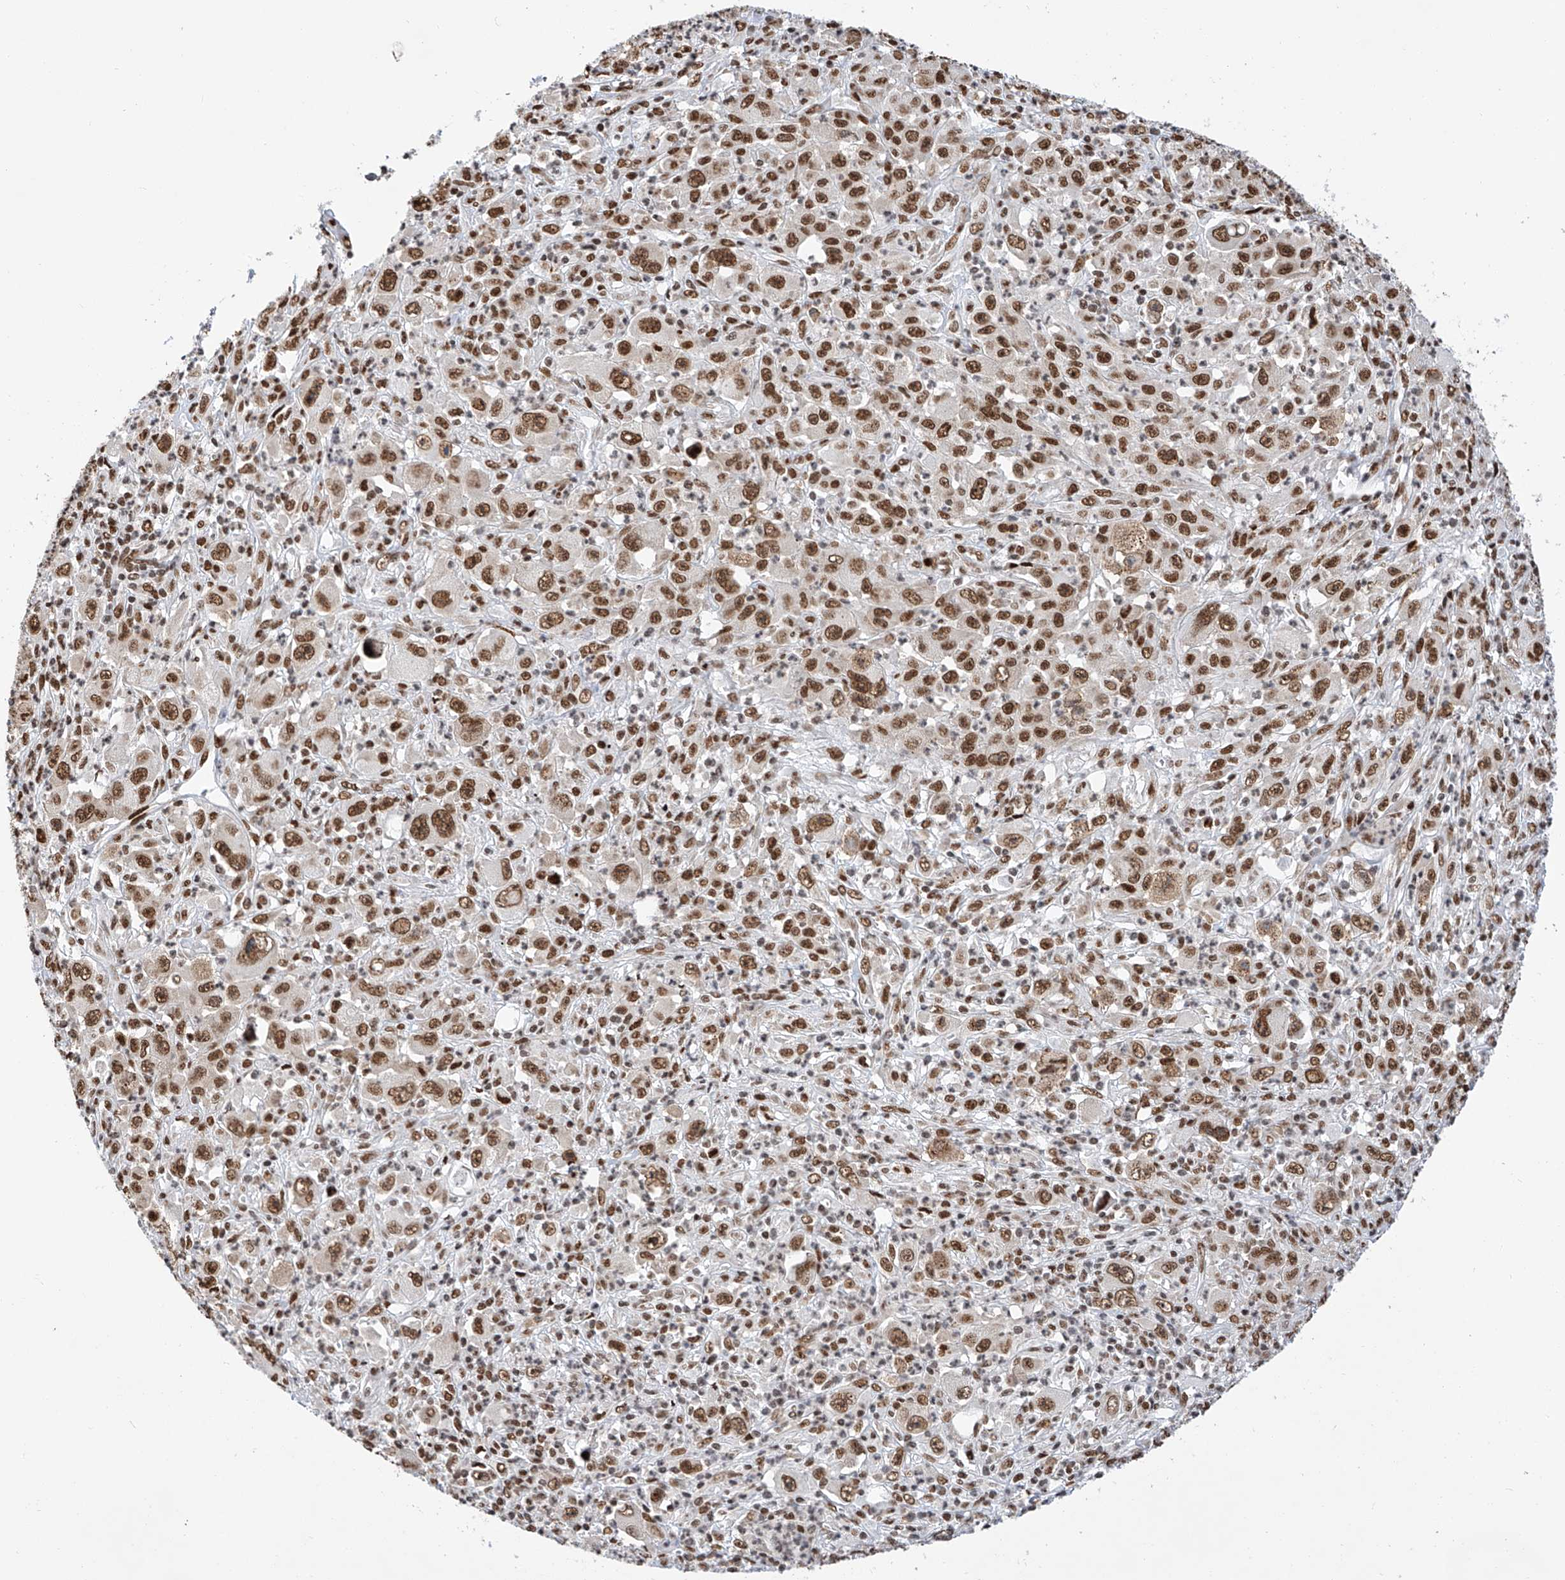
{"staining": {"intensity": "strong", "quantity": ">75%", "location": "nuclear"}, "tissue": "melanoma", "cell_type": "Tumor cells", "image_type": "cancer", "snomed": [{"axis": "morphology", "description": "Malignant melanoma, Metastatic site"}, {"axis": "topography", "description": "Skin"}], "caption": "There is high levels of strong nuclear expression in tumor cells of malignant melanoma (metastatic site), as demonstrated by immunohistochemical staining (brown color).", "gene": "SRSF6", "patient": {"sex": "female", "age": 56}}